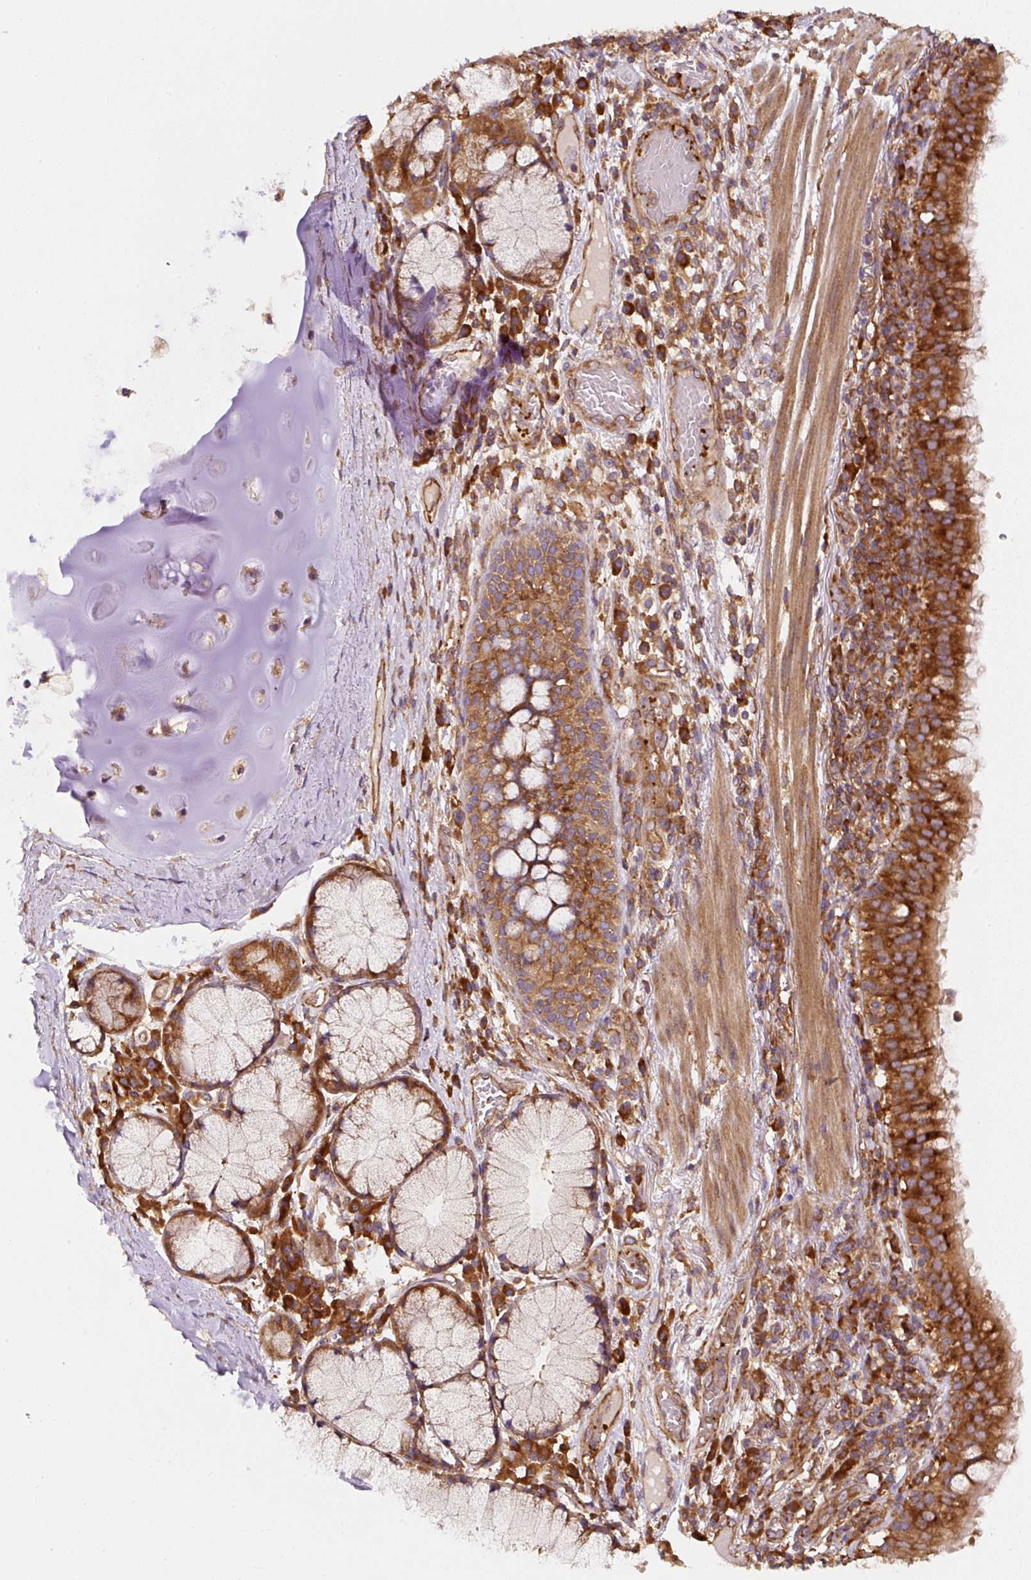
{"staining": {"intensity": "strong", "quantity": ">75%", "location": "cytoplasmic/membranous"}, "tissue": "bronchus", "cell_type": "Respiratory epithelial cells", "image_type": "normal", "snomed": [{"axis": "morphology", "description": "Normal tissue, NOS"}, {"axis": "topography", "description": "Cartilage tissue"}, {"axis": "topography", "description": "Bronchus"}], "caption": "Benign bronchus demonstrates strong cytoplasmic/membranous staining in about >75% of respiratory epithelial cells.", "gene": "EIF2S2", "patient": {"sex": "male", "age": 56}}